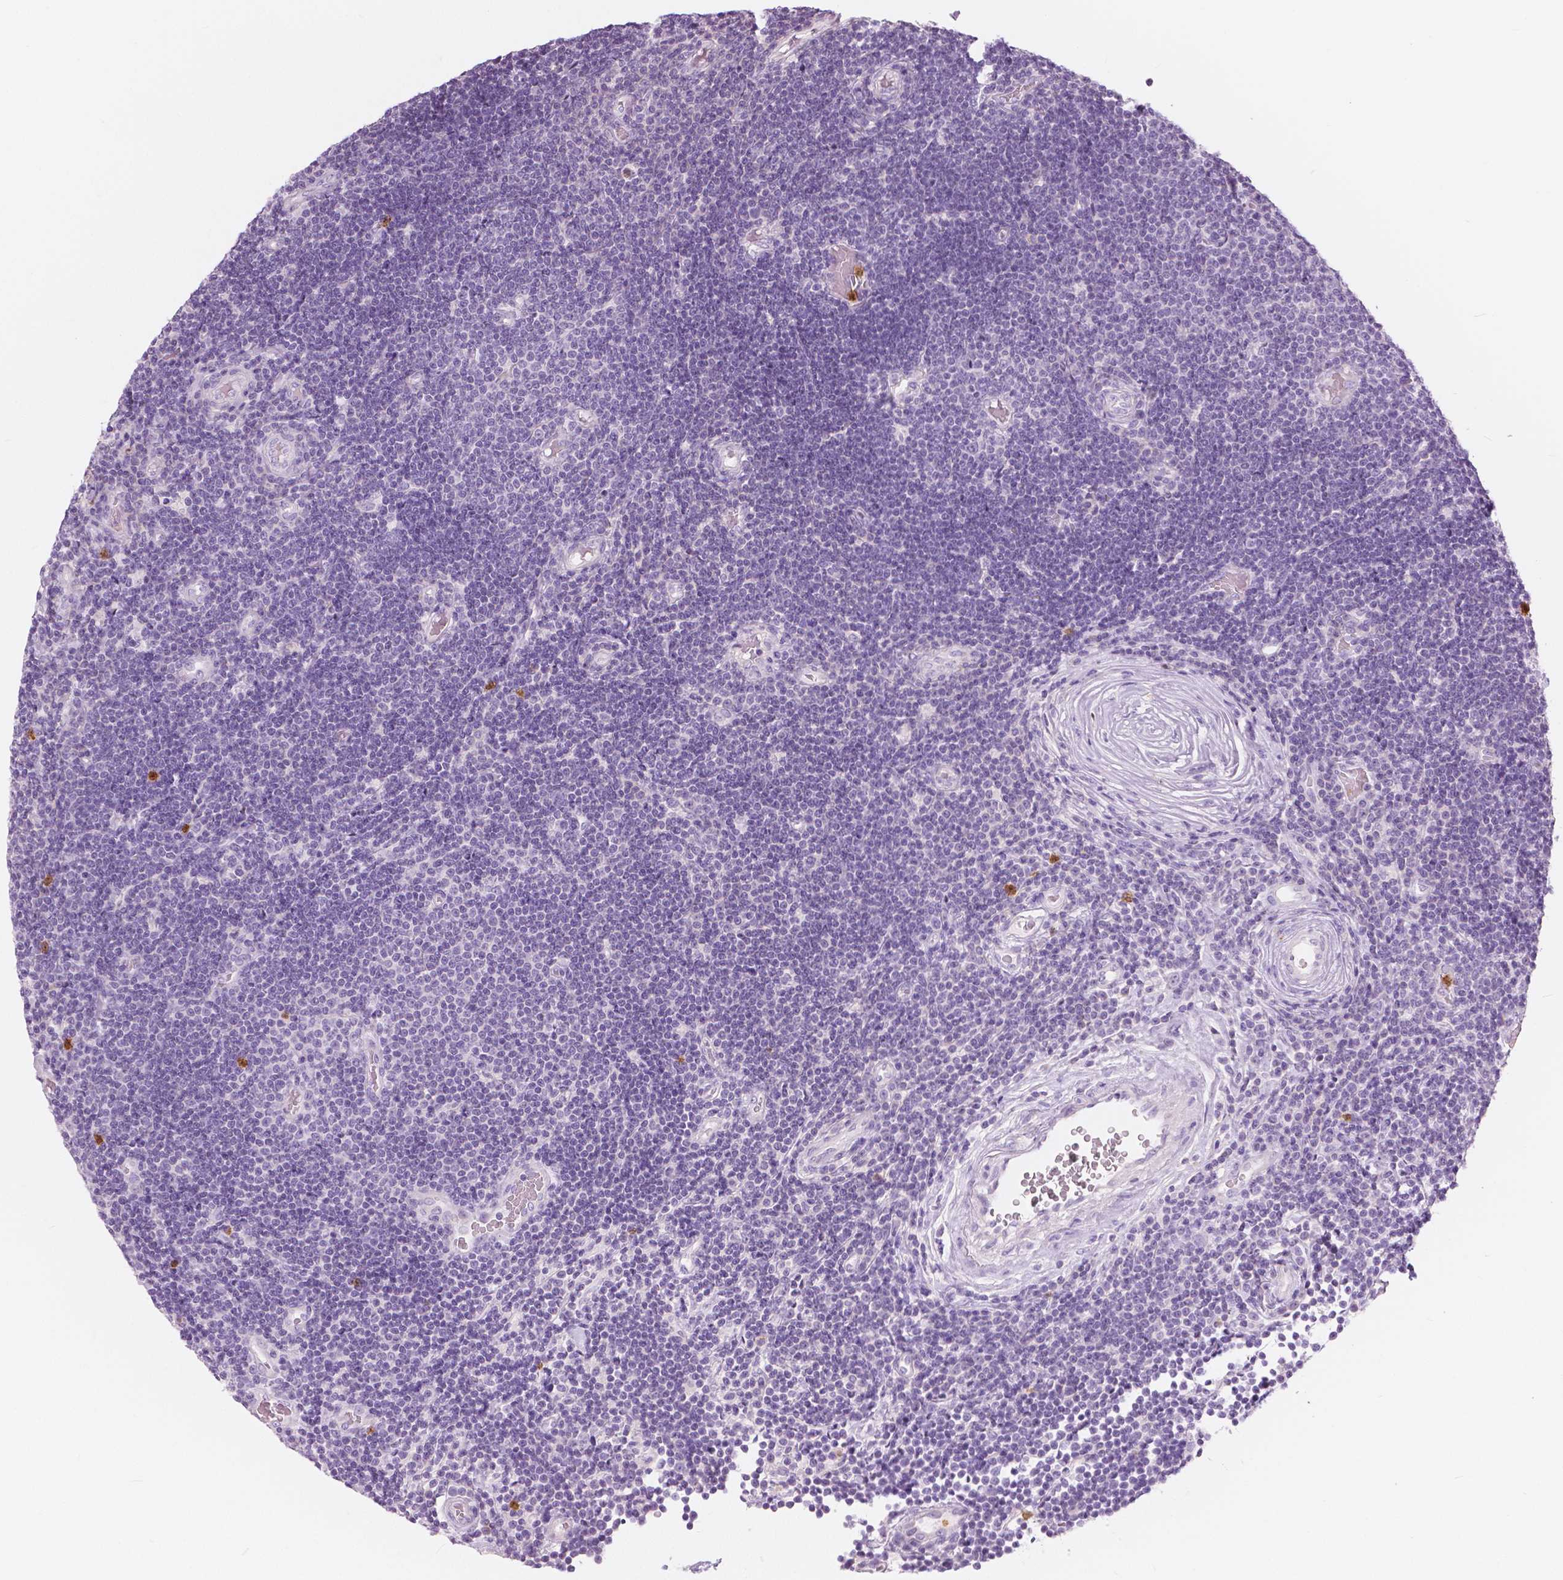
{"staining": {"intensity": "negative", "quantity": "none", "location": "none"}, "tissue": "lymphoma", "cell_type": "Tumor cells", "image_type": "cancer", "snomed": [{"axis": "morphology", "description": "Malignant lymphoma, non-Hodgkin's type, Low grade"}, {"axis": "topography", "description": "Brain"}], "caption": "Tumor cells show no significant expression in lymphoma.", "gene": "CXCR2", "patient": {"sex": "female", "age": 66}}